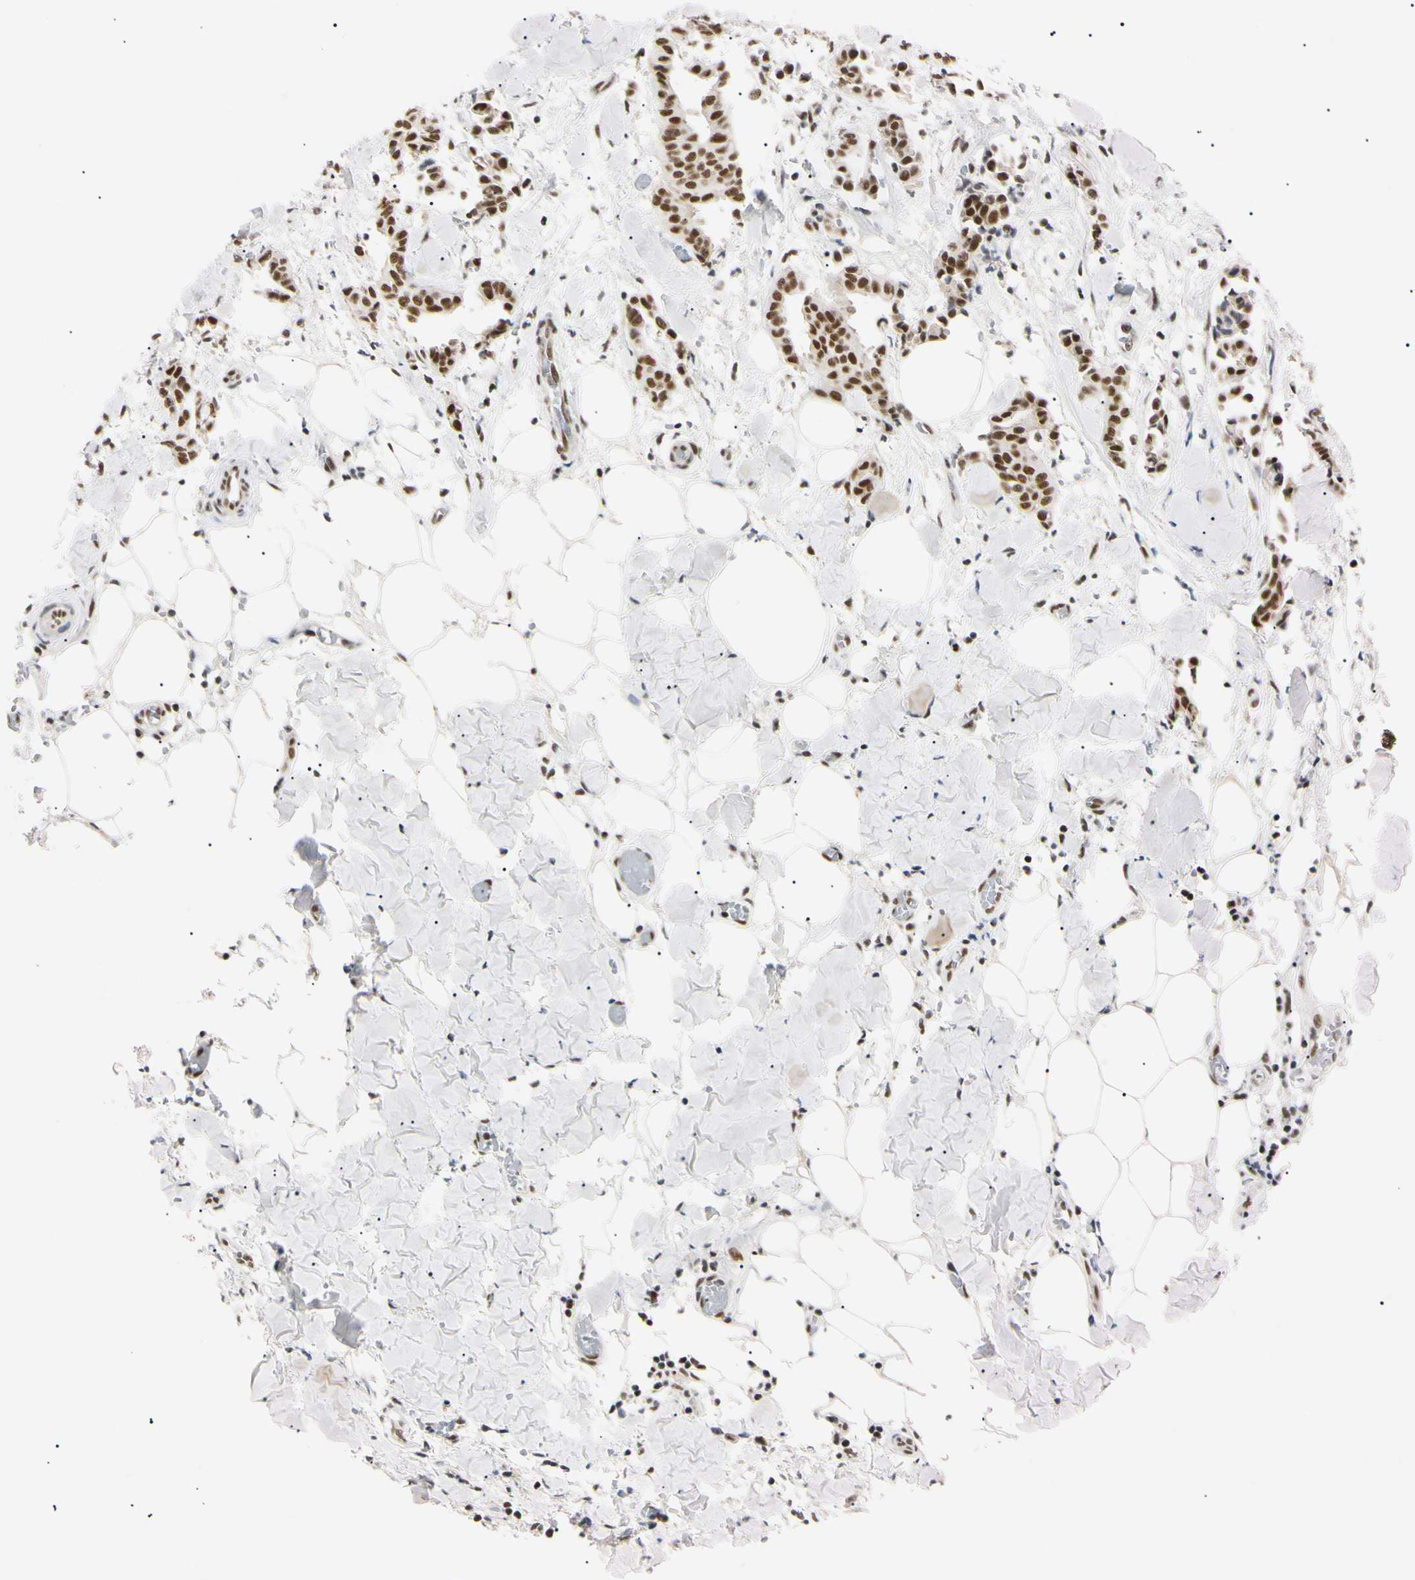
{"staining": {"intensity": "strong", "quantity": ">75%", "location": "nuclear"}, "tissue": "head and neck cancer", "cell_type": "Tumor cells", "image_type": "cancer", "snomed": [{"axis": "morphology", "description": "Adenocarcinoma, NOS"}, {"axis": "topography", "description": "Salivary gland"}, {"axis": "topography", "description": "Head-Neck"}], "caption": "Protein expression analysis of human head and neck cancer reveals strong nuclear expression in about >75% of tumor cells. The staining is performed using DAB (3,3'-diaminobenzidine) brown chromogen to label protein expression. The nuclei are counter-stained blue using hematoxylin.", "gene": "ZNF134", "patient": {"sex": "female", "age": 59}}